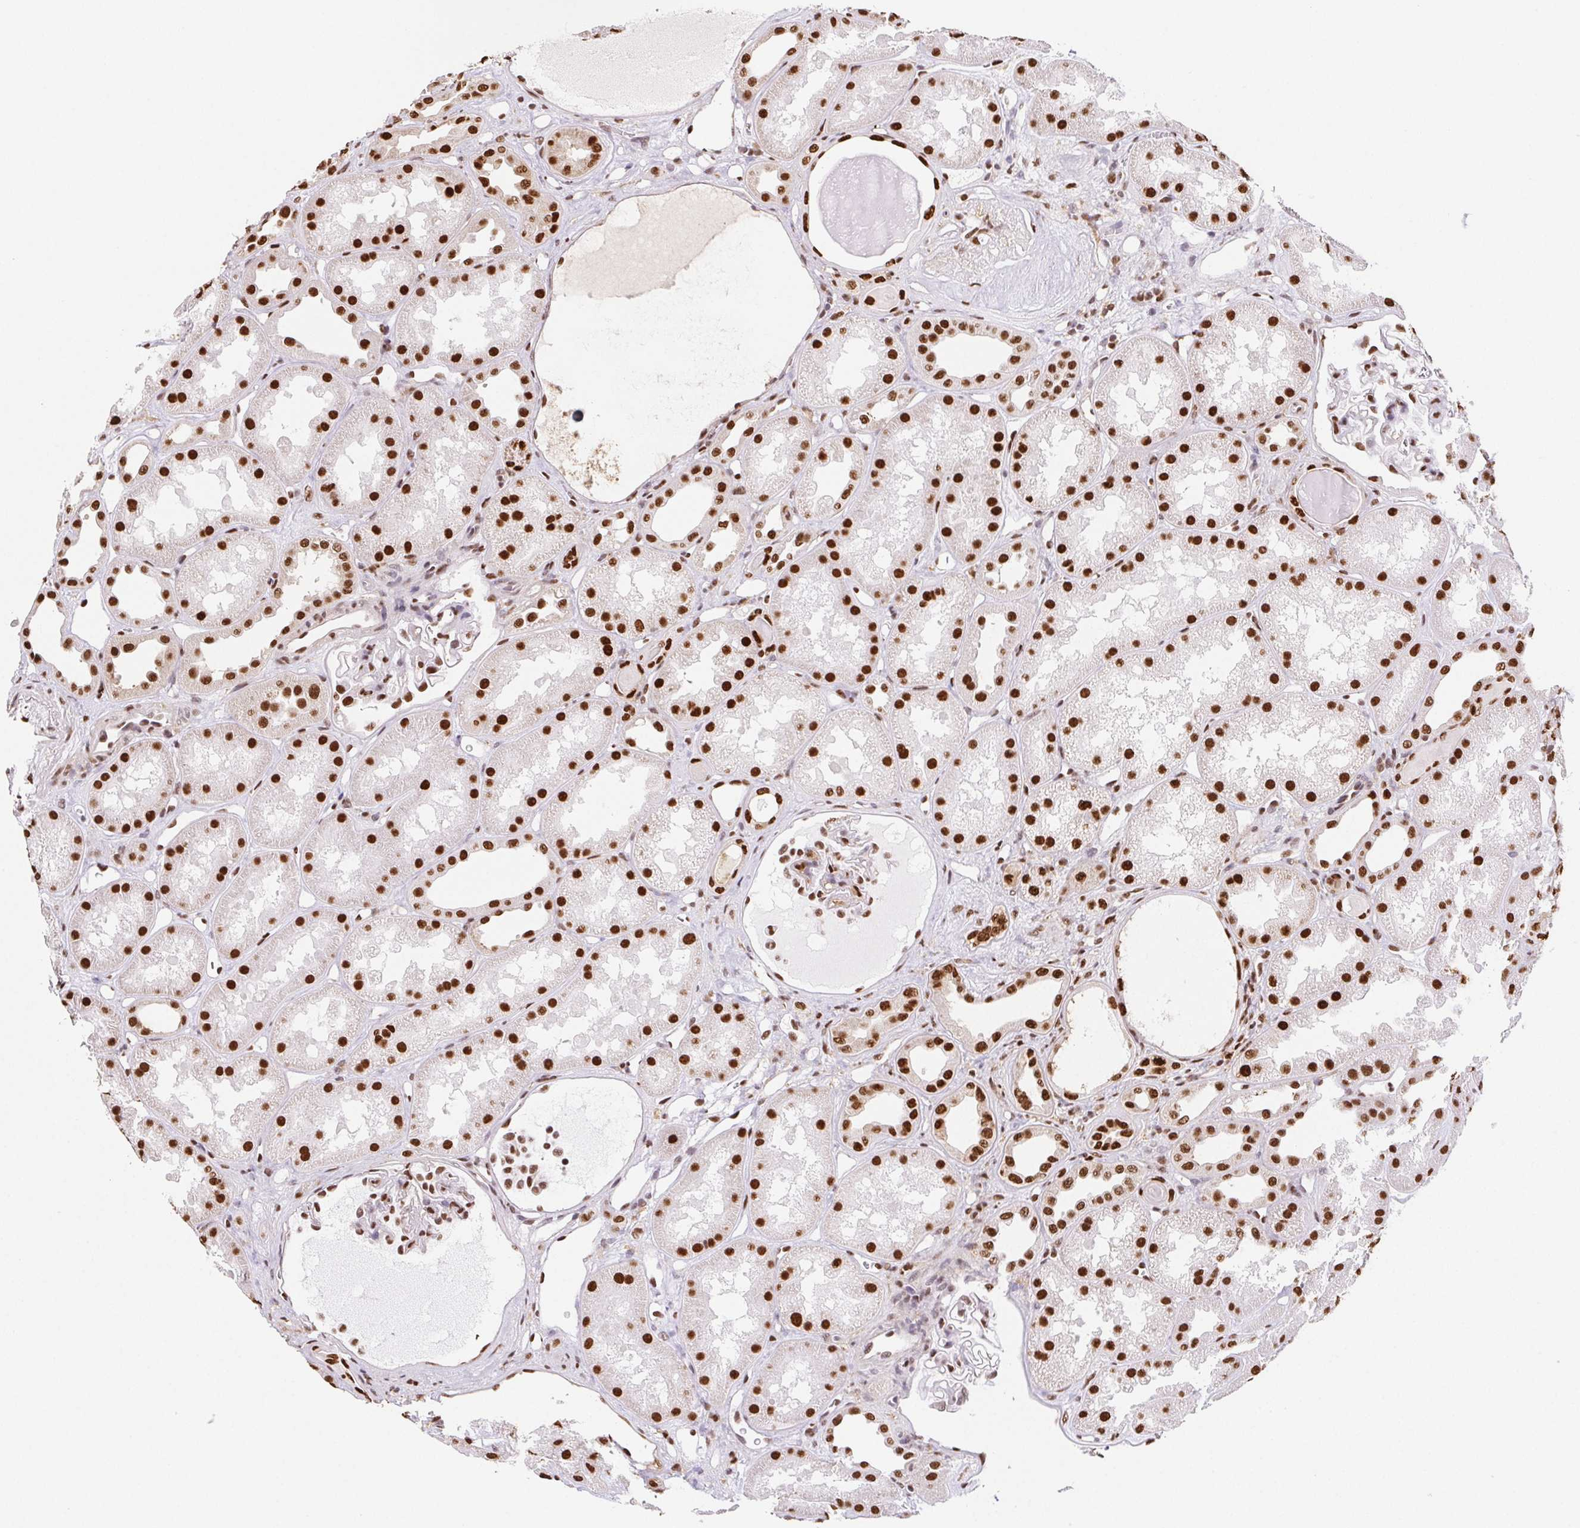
{"staining": {"intensity": "moderate", "quantity": "25%-75%", "location": "nuclear"}, "tissue": "kidney", "cell_type": "Cells in glomeruli", "image_type": "normal", "snomed": [{"axis": "morphology", "description": "Normal tissue, NOS"}, {"axis": "topography", "description": "Kidney"}], "caption": "A micrograph showing moderate nuclear staining in about 25%-75% of cells in glomeruli in normal kidney, as visualized by brown immunohistochemical staining.", "gene": "SETSIP", "patient": {"sex": "male", "age": 61}}